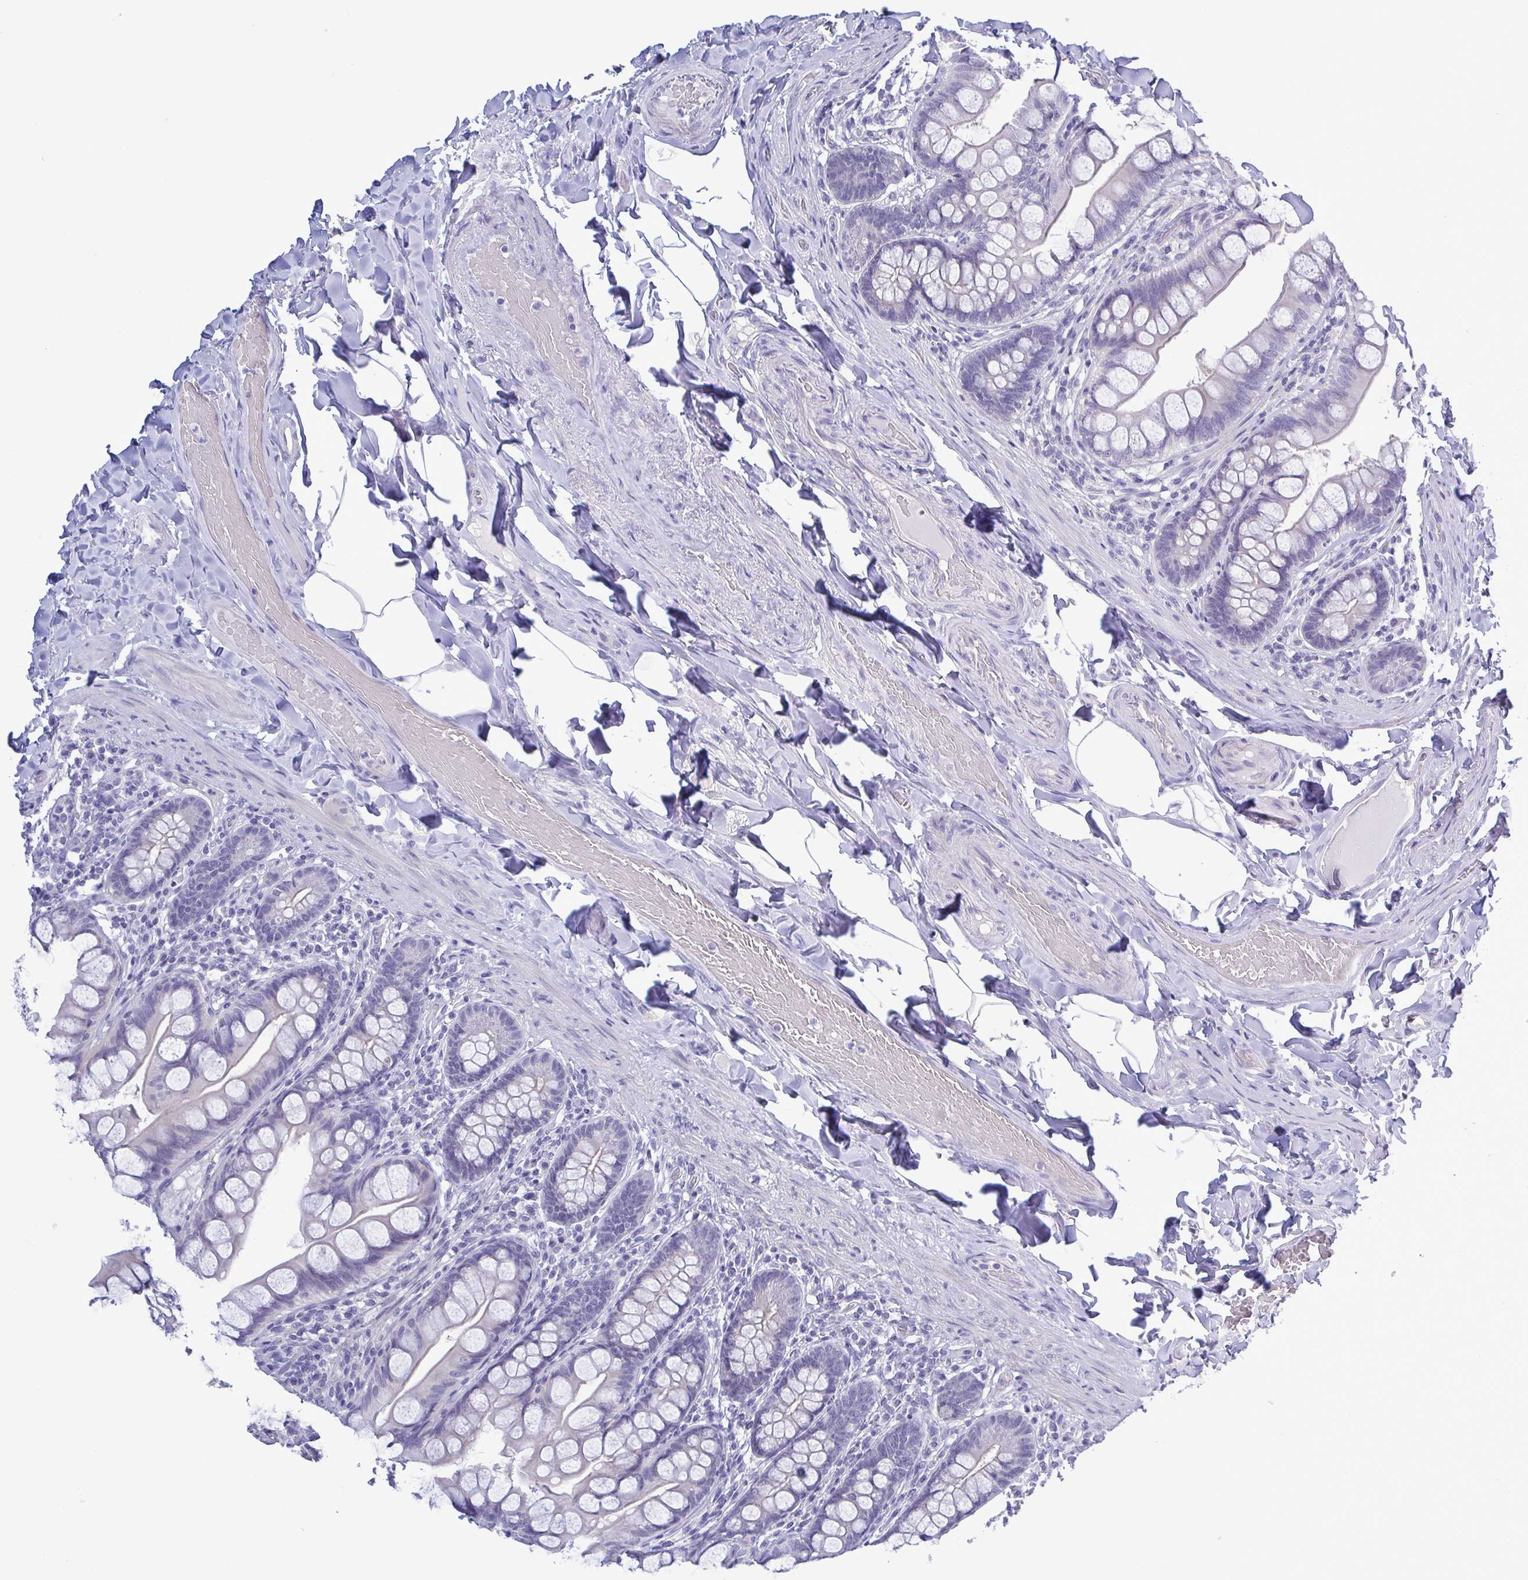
{"staining": {"intensity": "negative", "quantity": "none", "location": "none"}, "tissue": "small intestine", "cell_type": "Glandular cells", "image_type": "normal", "snomed": [{"axis": "morphology", "description": "Normal tissue, NOS"}, {"axis": "topography", "description": "Small intestine"}], "caption": "A photomicrograph of human small intestine is negative for staining in glandular cells. (DAB (3,3'-diaminobenzidine) IHC visualized using brightfield microscopy, high magnification).", "gene": "TEX12", "patient": {"sex": "male", "age": 70}}